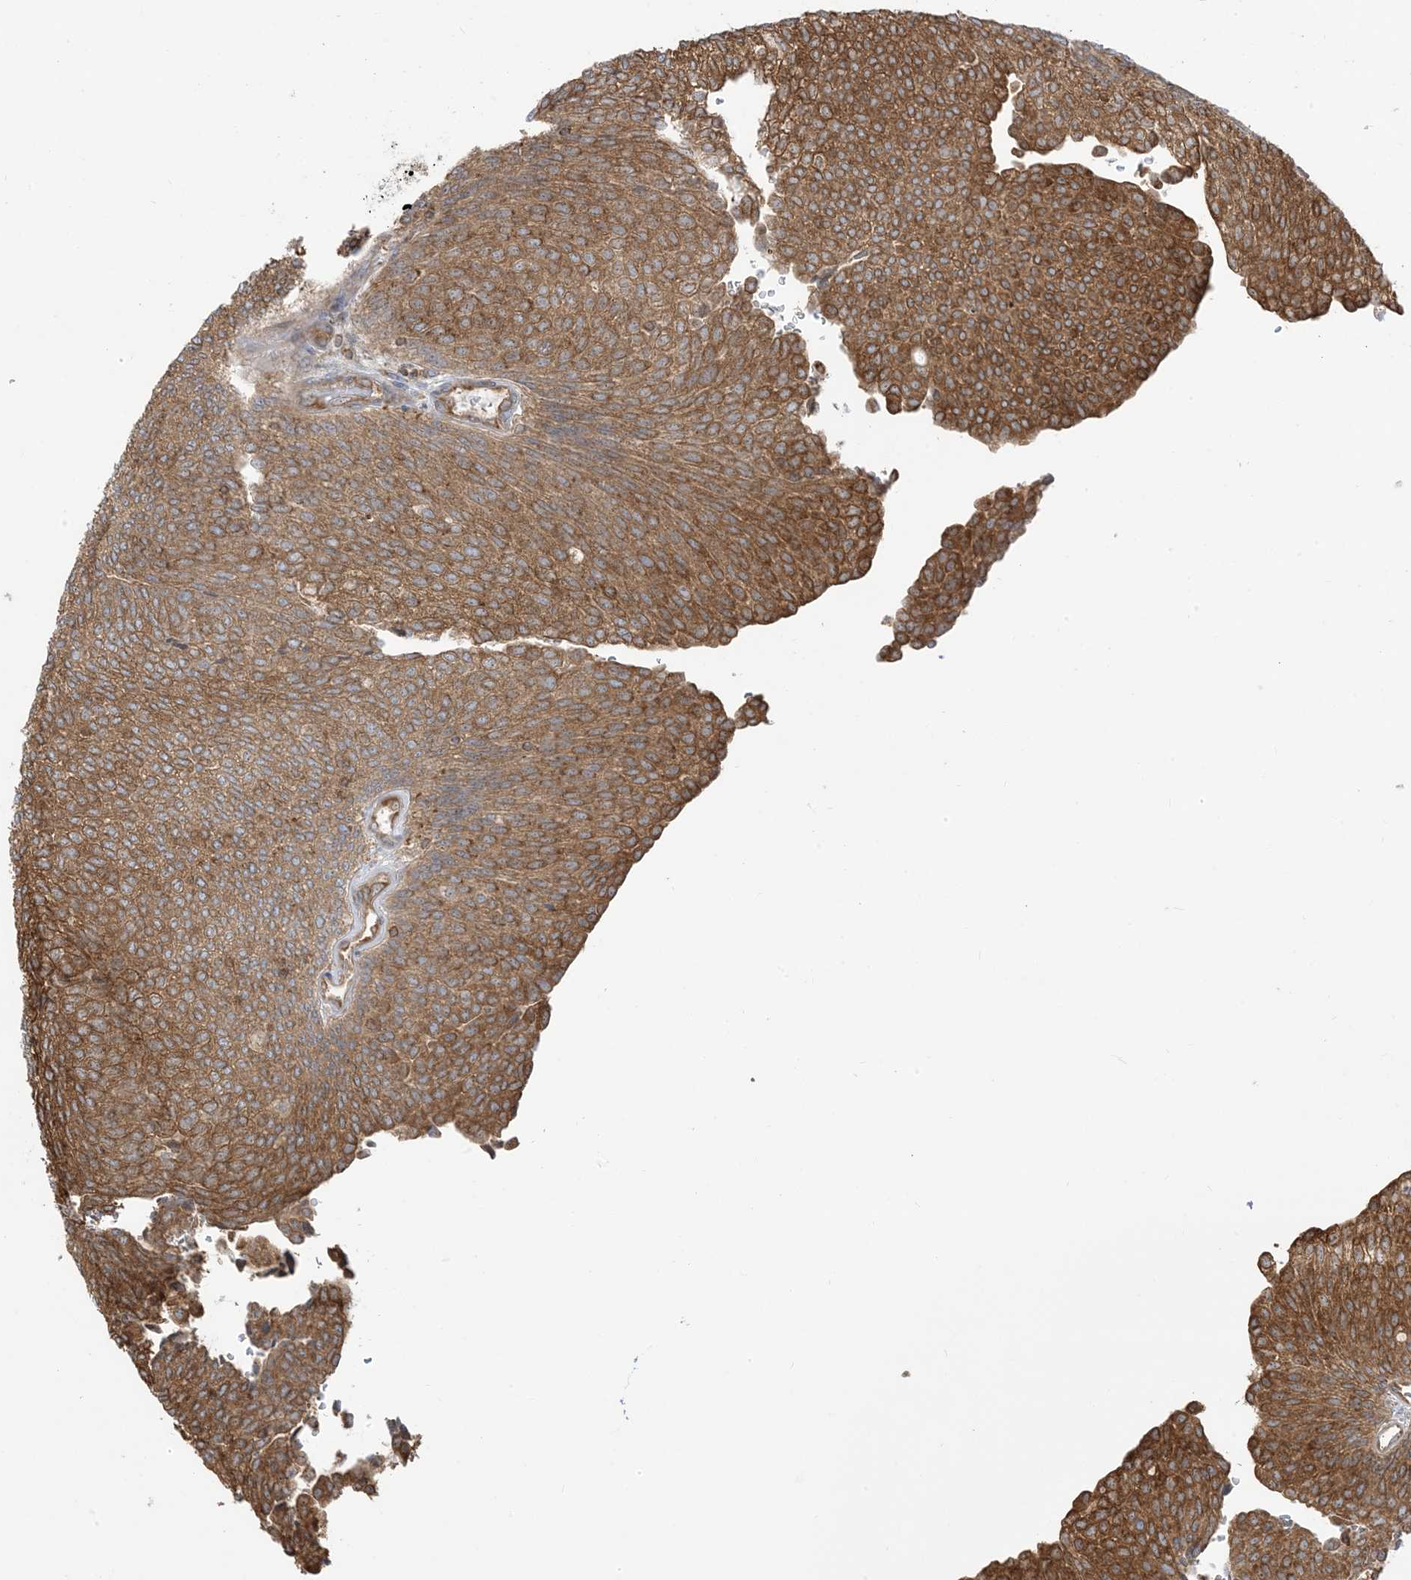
{"staining": {"intensity": "moderate", "quantity": ">75%", "location": "cytoplasmic/membranous"}, "tissue": "urothelial cancer", "cell_type": "Tumor cells", "image_type": "cancer", "snomed": [{"axis": "morphology", "description": "Urothelial carcinoma, Low grade"}, {"axis": "topography", "description": "Urinary bladder"}], "caption": "This is an image of immunohistochemistry staining of urothelial carcinoma (low-grade), which shows moderate staining in the cytoplasmic/membranous of tumor cells.", "gene": "SRP72", "patient": {"sex": "female", "age": 79}}